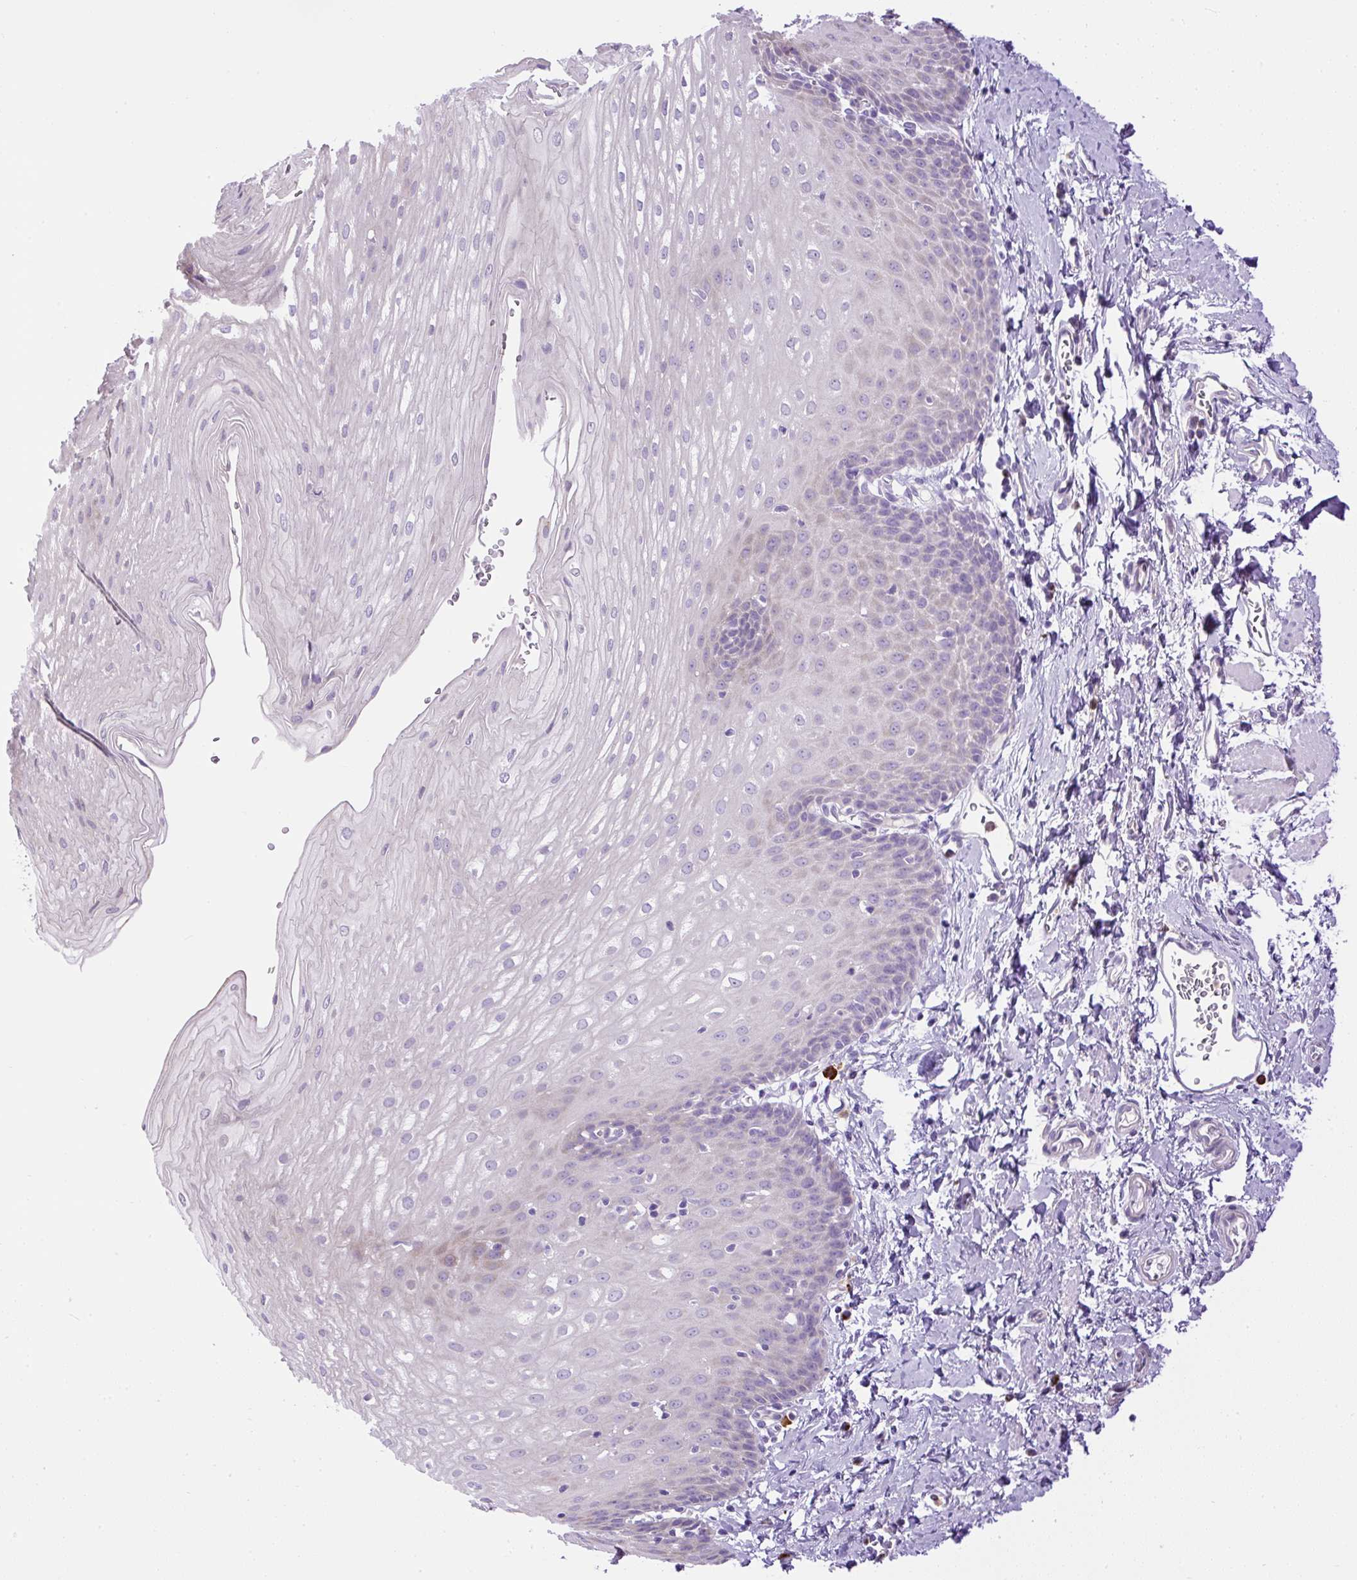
{"staining": {"intensity": "negative", "quantity": "none", "location": "none"}, "tissue": "esophagus", "cell_type": "Squamous epithelial cells", "image_type": "normal", "snomed": [{"axis": "morphology", "description": "Normal tissue, NOS"}, {"axis": "topography", "description": "Esophagus"}], "caption": "Image shows no protein staining in squamous epithelial cells of benign esophagus.", "gene": "CFAP47", "patient": {"sex": "male", "age": 70}}